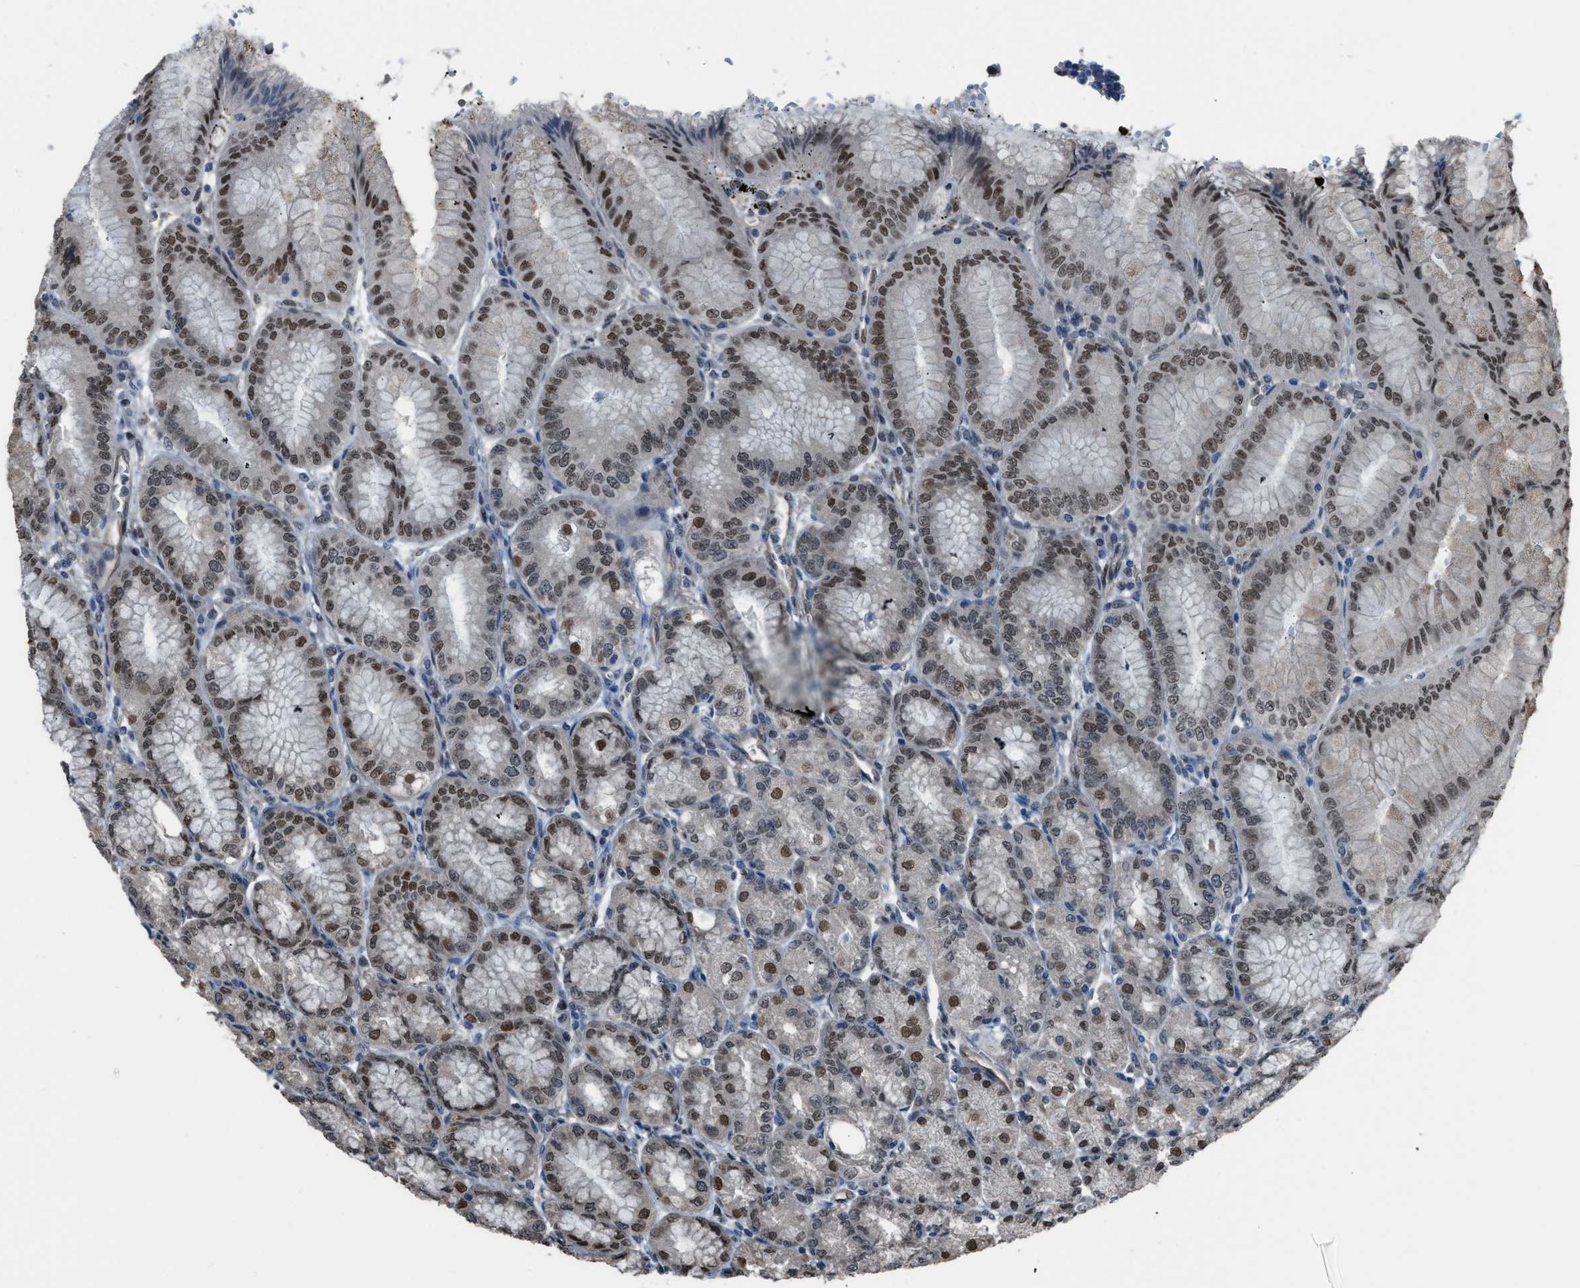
{"staining": {"intensity": "strong", "quantity": "25%-75%", "location": "cytoplasmic/membranous,nuclear"}, "tissue": "stomach", "cell_type": "Glandular cells", "image_type": "normal", "snomed": [{"axis": "morphology", "description": "Normal tissue, NOS"}, {"axis": "topography", "description": "Stomach, lower"}], "caption": "A photomicrograph of stomach stained for a protein shows strong cytoplasmic/membranous,nuclear brown staining in glandular cells.", "gene": "KPNA6", "patient": {"sex": "male", "age": 71}}